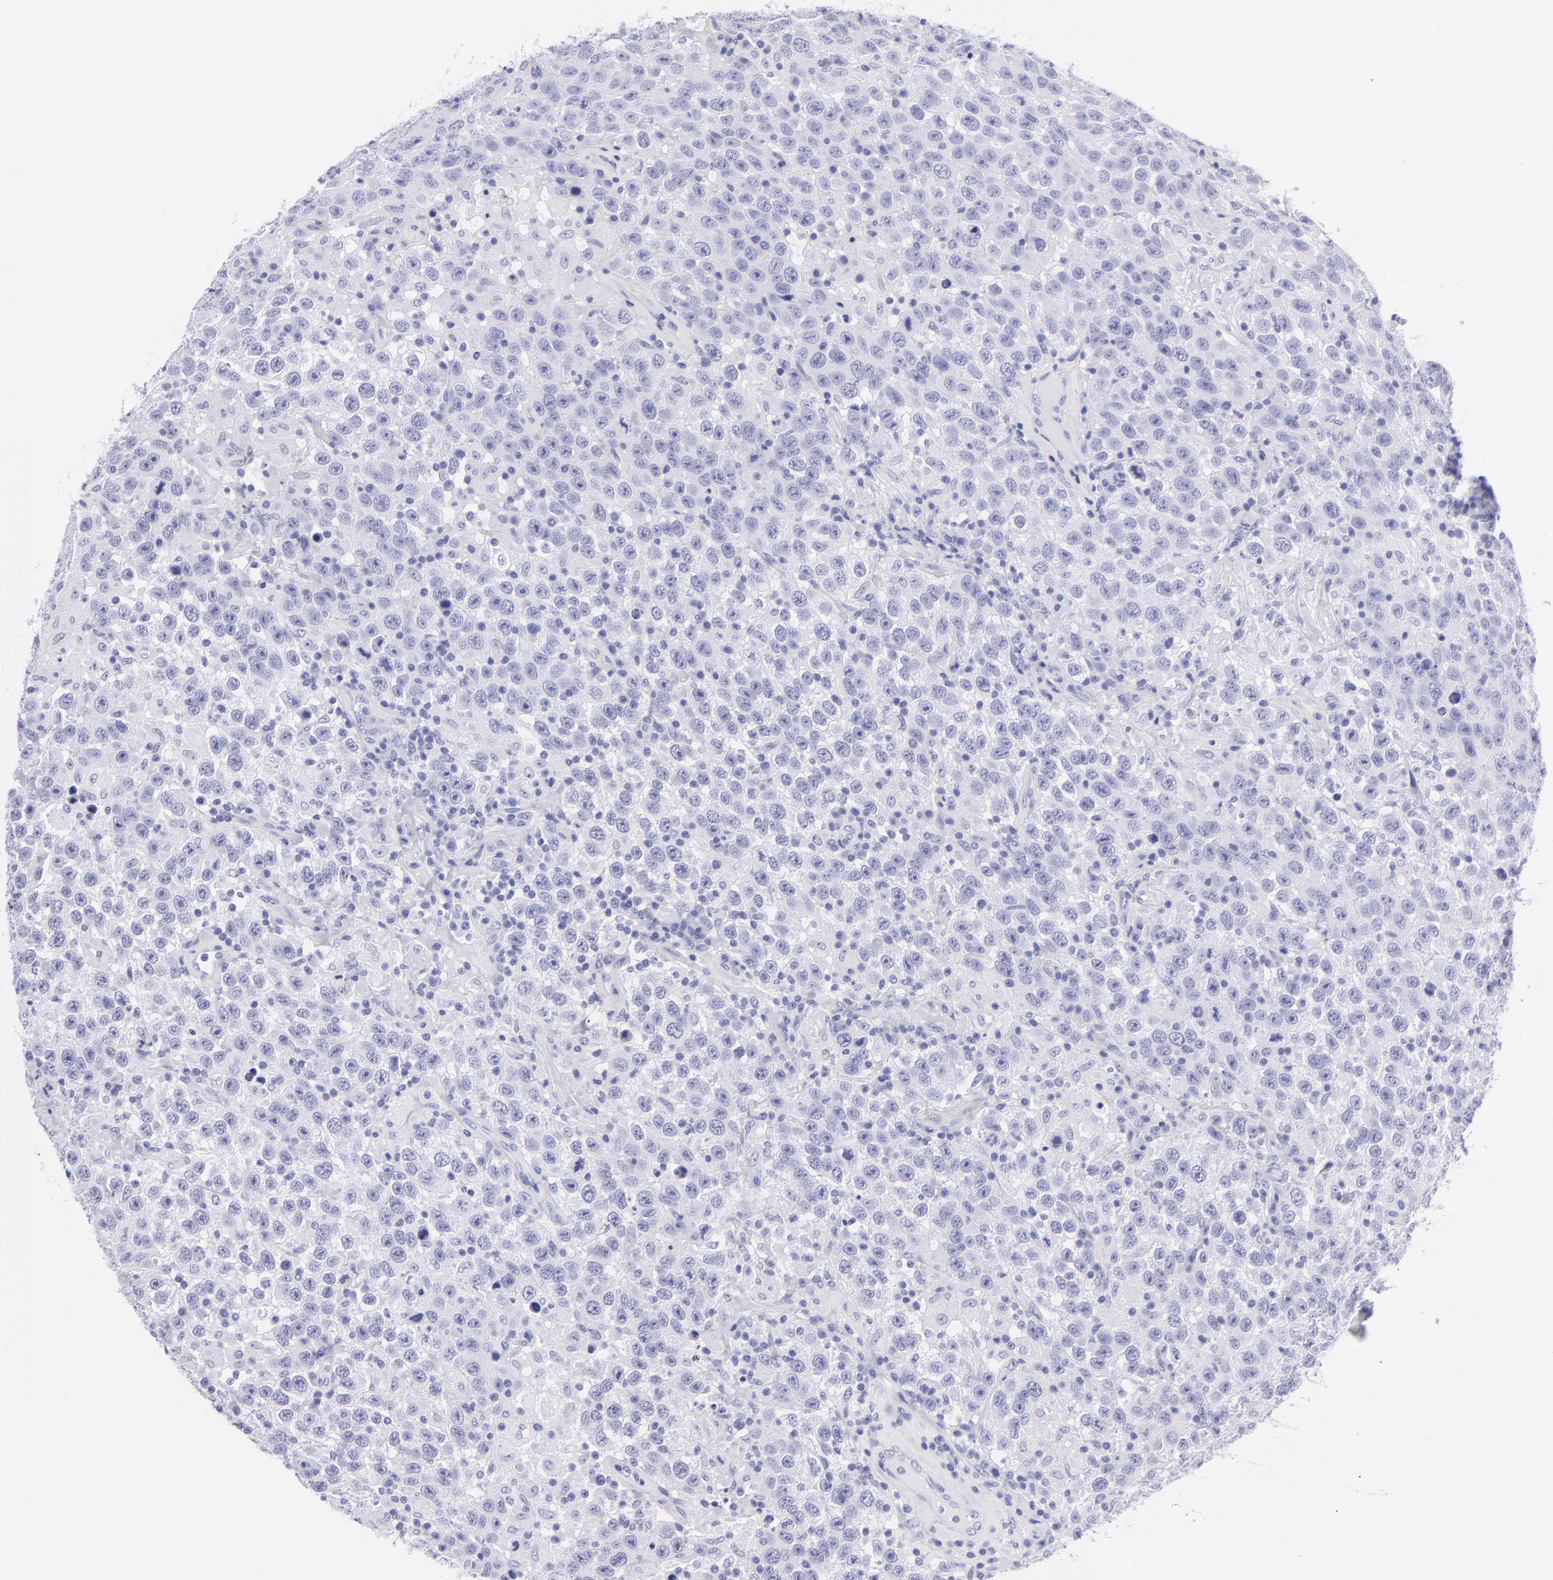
{"staining": {"intensity": "negative", "quantity": "none", "location": "none"}, "tissue": "testis cancer", "cell_type": "Tumor cells", "image_type": "cancer", "snomed": [{"axis": "morphology", "description": "Seminoma, NOS"}, {"axis": "topography", "description": "Testis"}], "caption": "Immunohistochemistry micrograph of seminoma (testis) stained for a protein (brown), which demonstrates no positivity in tumor cells.", "gene": "PIP", "patient": {"sex": "male", "age": 41}}